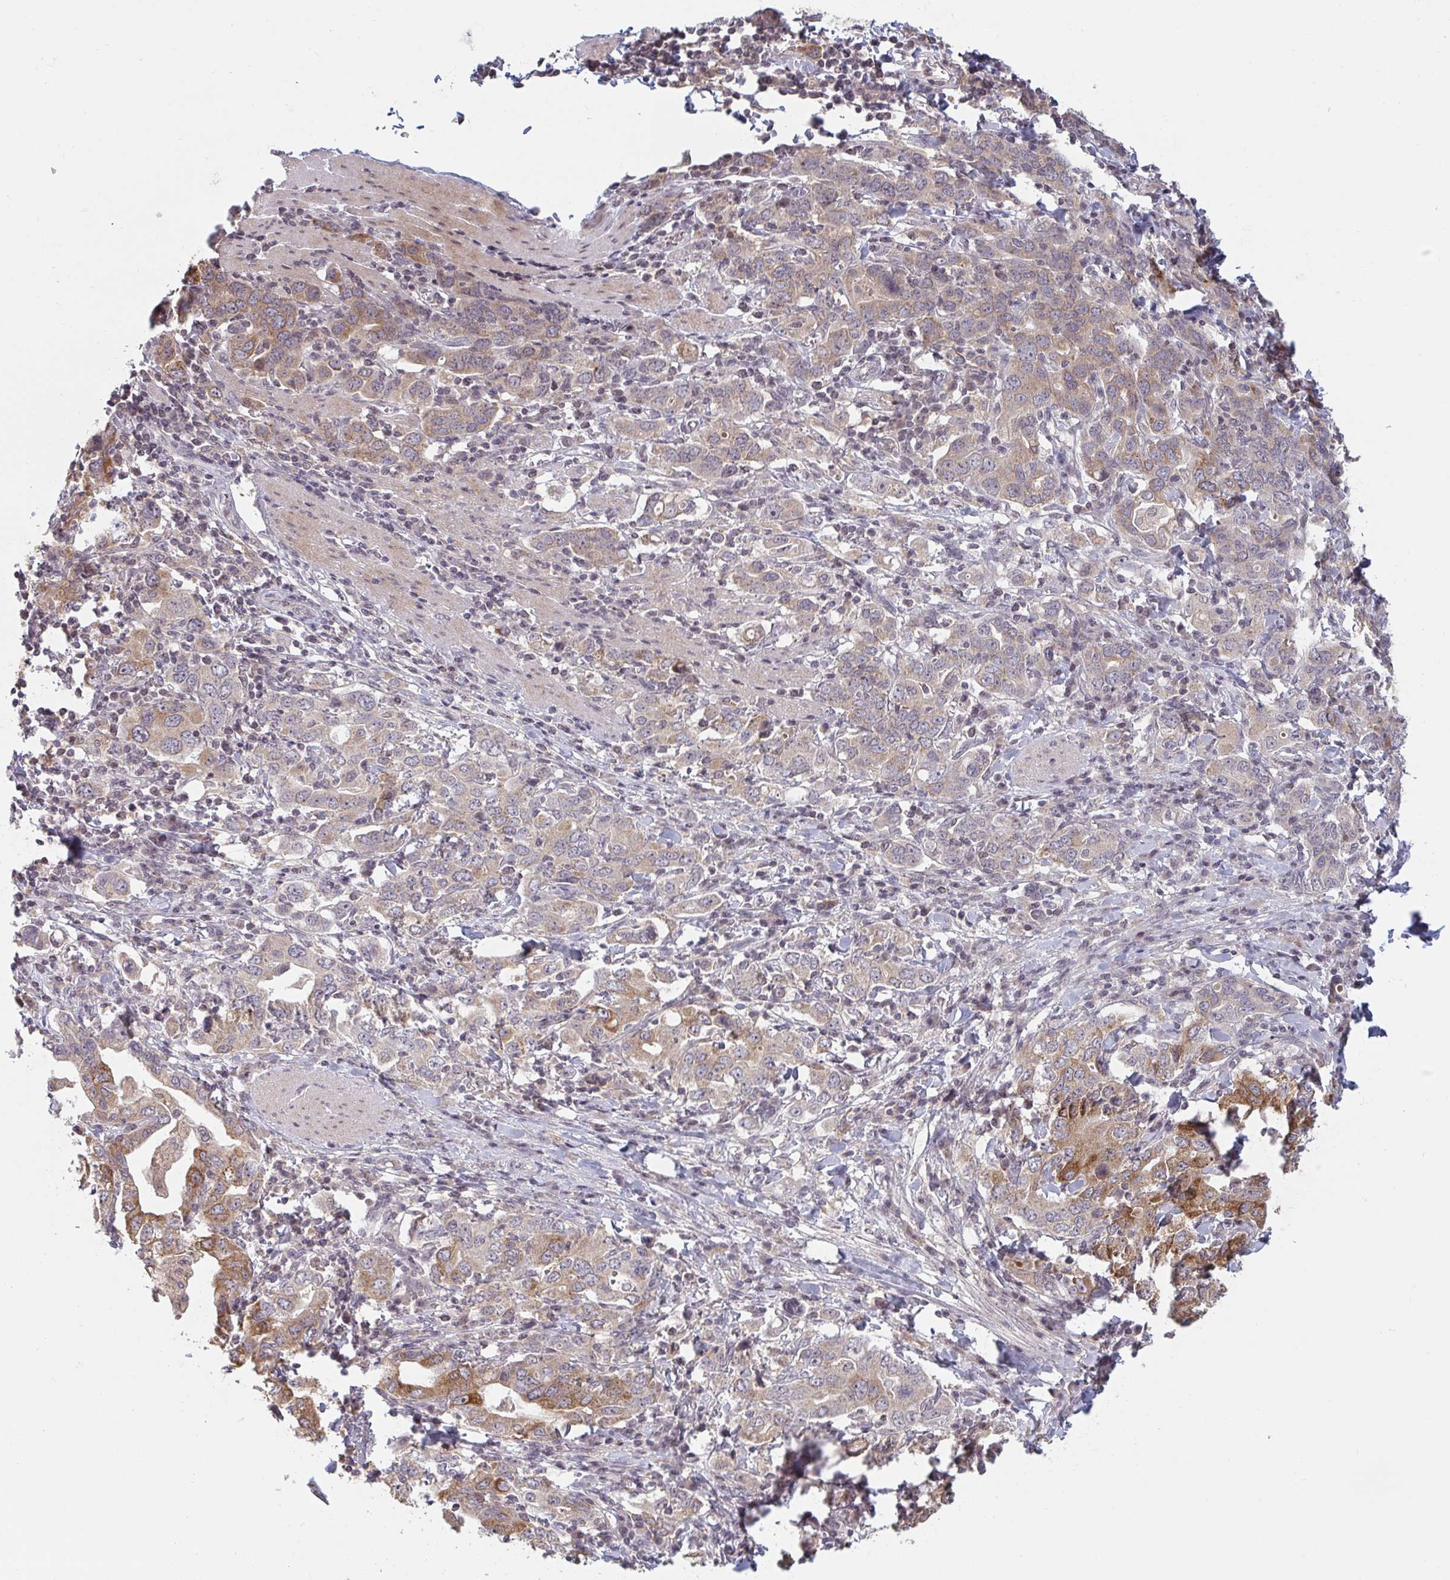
{"staining": {"intensity": "moderate", "quantity": "<25%", "location": "cytoplasmic/membranous"}, "tissue": "stomach cancer", "cell_type": "Tumor cells", "image_type": "cancer", "snomed": [{"axis": "morphology", "description": "Adenocarcinoma, NOS"}, {"axis": "topography", "description": "Stomach, upper"}, {"axis": "topography", "description": "Stomach"}], "caption": "Human stomach cancer (adenocarcinoma) stained with a protein marker displays moderate staining in tumor cells.", "gene": "DCST1", "patient": {"sex": "male", "age": 62}}